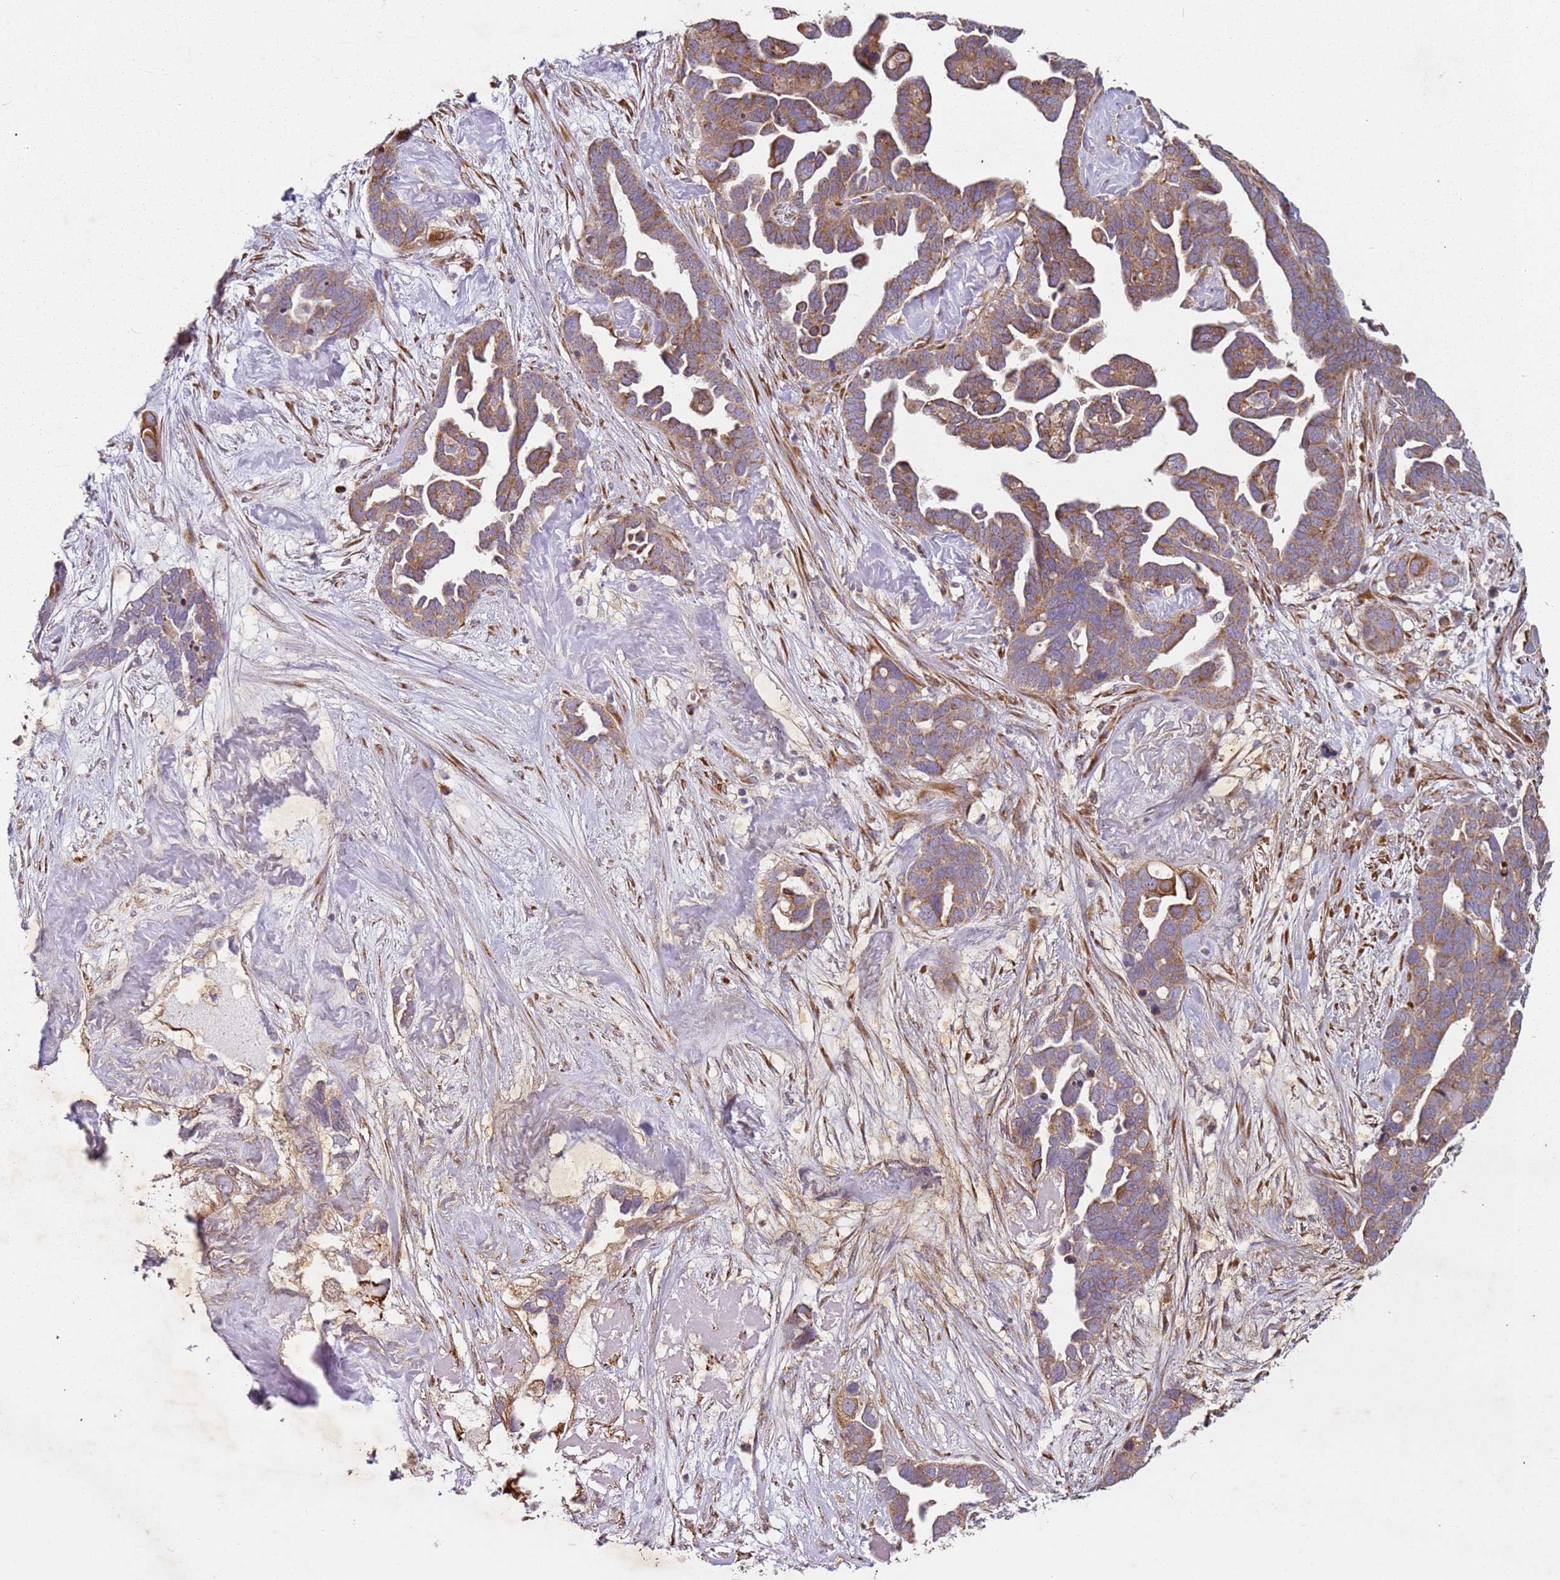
{"staining": {"intensity": "moderate", "quantity": ">75%", "location": "cytoplasmic/membranous"}, "tissue": "ovarian cancer", "cell_type": "Tumor cells", "image_type": "cancer", "snomed": [{"axis": "morphology", "description": "Cystadenocarcinoma, serous, NOS"}, {"axis": "topography", "description": "Ovary"}], "caption": "IHC (DAB) staining of human serous cystadenocarcinoma (ovarian) displays moderate cytoplasmic/membranous protein expression in approximately >75% of tumor cells. (DAB = brown stain, brightfield microscopy at high magnification).", "gene": "ARFRP1", "patient": {"sex": "female", "age": 54}}